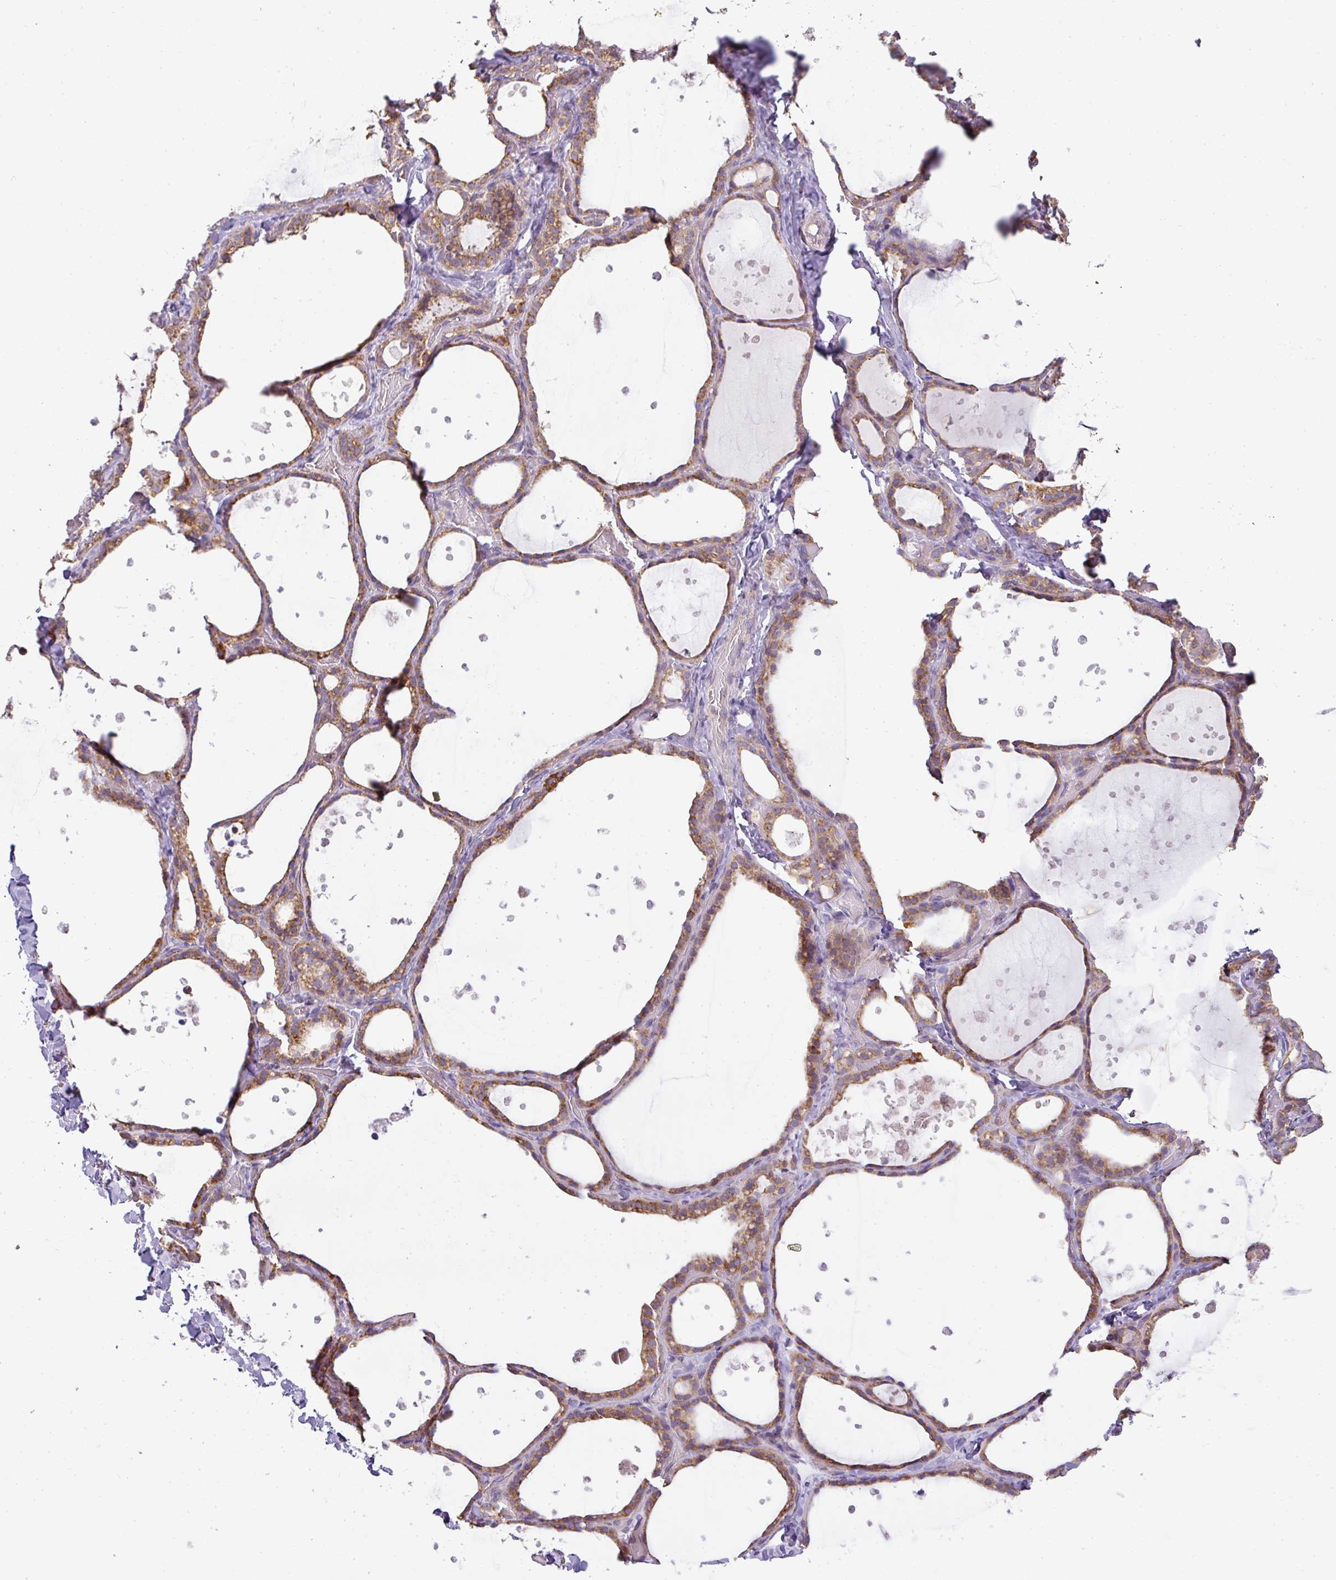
{"staining": {"intensity": "moderate", "quantity": ">75%", "location": "cytoplasmic/membranous"}, "tissue": "thyroid gland", "cell_type": "Glandular cells", "image_type": "normal", "snomed": [{"axis": "morphology", "description": "Normal tissue, NOS"}, {"axis": "topography", "description": "Thyroid gland"}], "caption": "Normal thyroid gland reveals moderate cytoplasmic/membranous positivity in approximately >75% of glandular cells.", "gene": "ZNF211", "patient": {"sex": "female", "age": 44}}